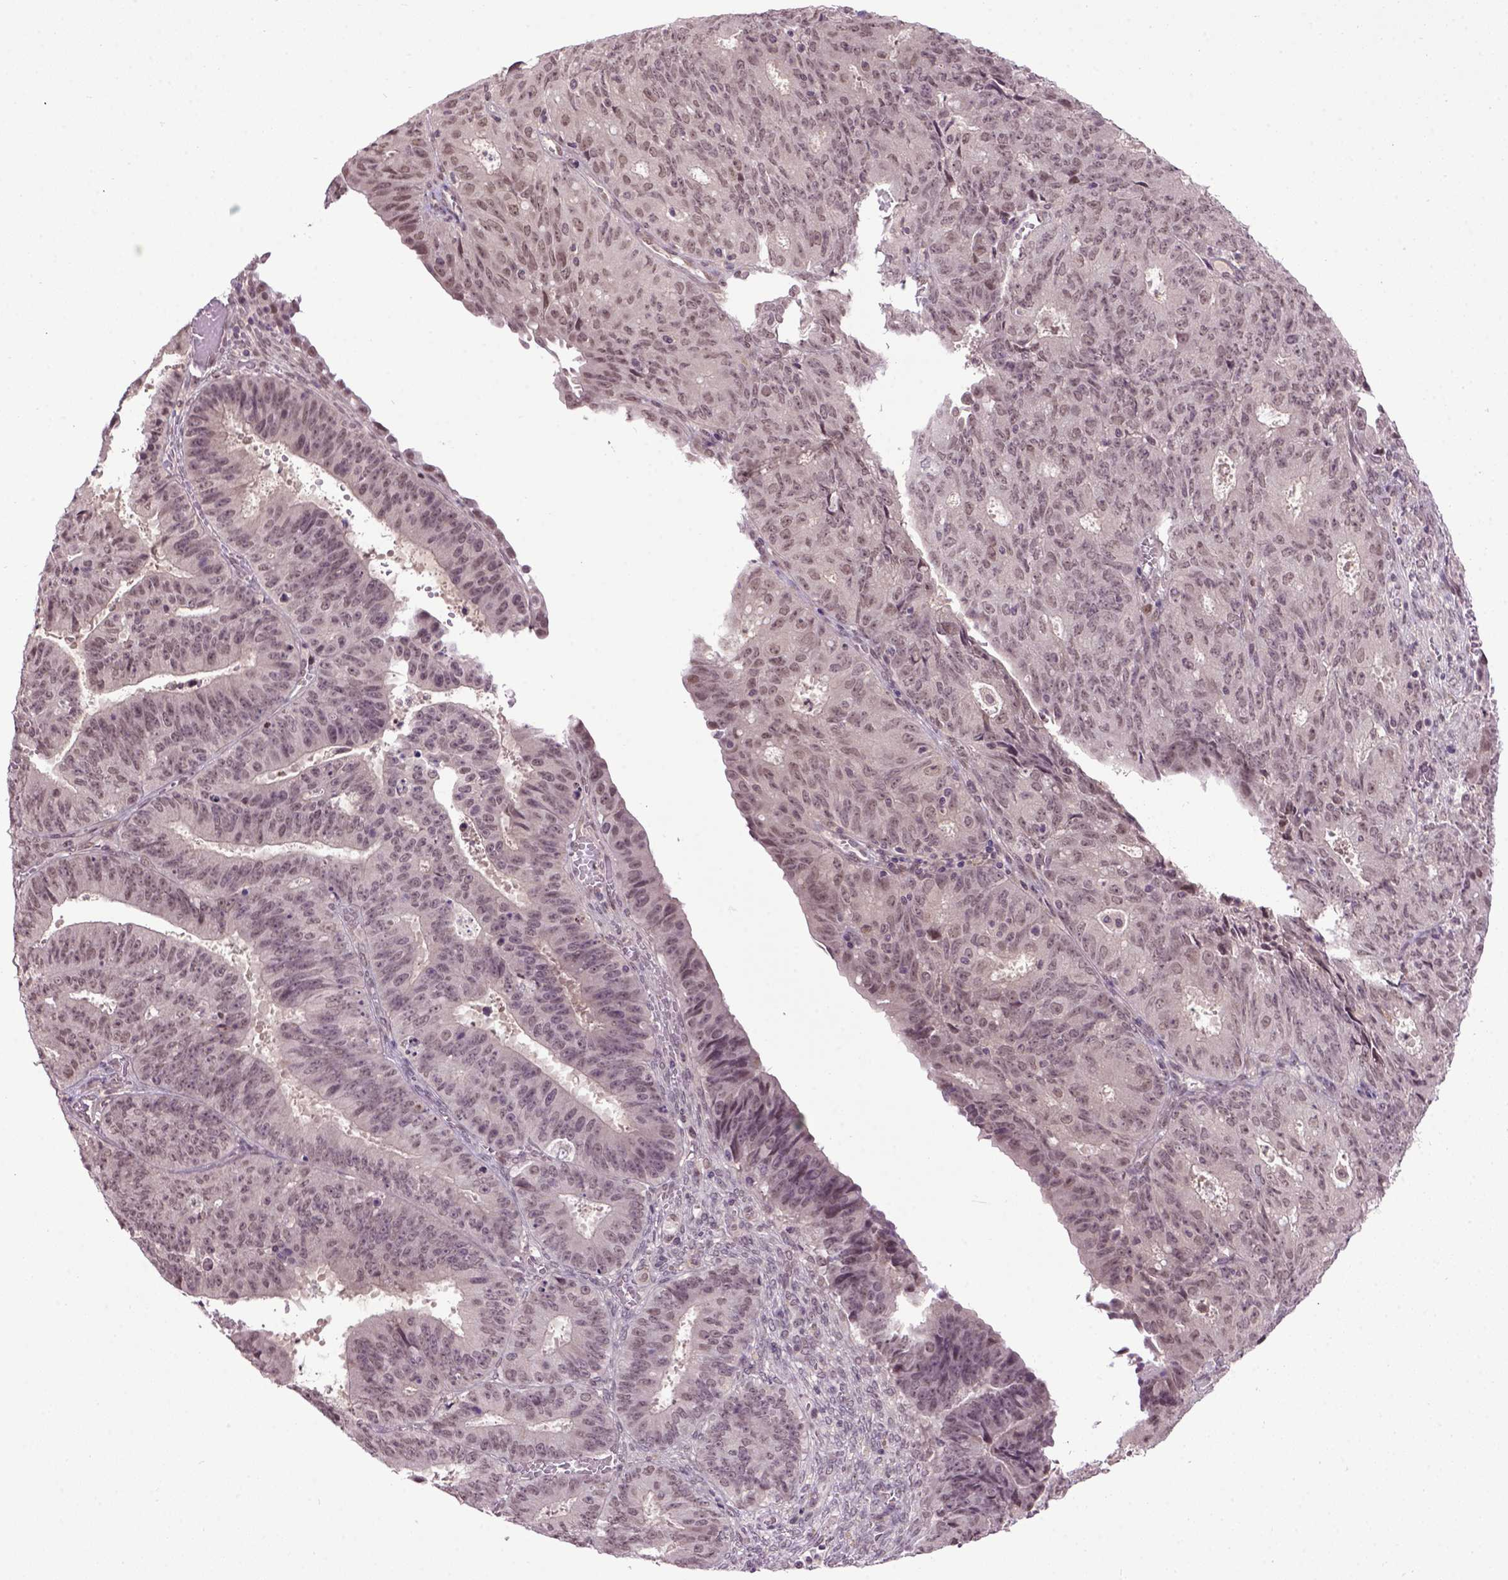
{"staining": {"intensity": "moderate", "quantity": "<25%", "location": "nuclear"}, "tissue": "ovarian cancer", "cell_type": "Tumor cells", "image_type": "cancer", "snomed": [{"axis": "morphology", "description": "Carcinoma, endometroid"}, {"axis": "topography", "description": "Ovary"}], "caption": "Ovarian cancer stained with DAB immunohistochemistry displays low levels of moderate nuclear expression in about <25% of tumor cells. The protein of interest is stained brown, and the nuclei are stained in blue (DAB (3,3'-diaminobenzidine) IHC with brightfield microscopy, high magnification).", "gene": "RAB43", "patient": {"sex": "female", "age": 42}}